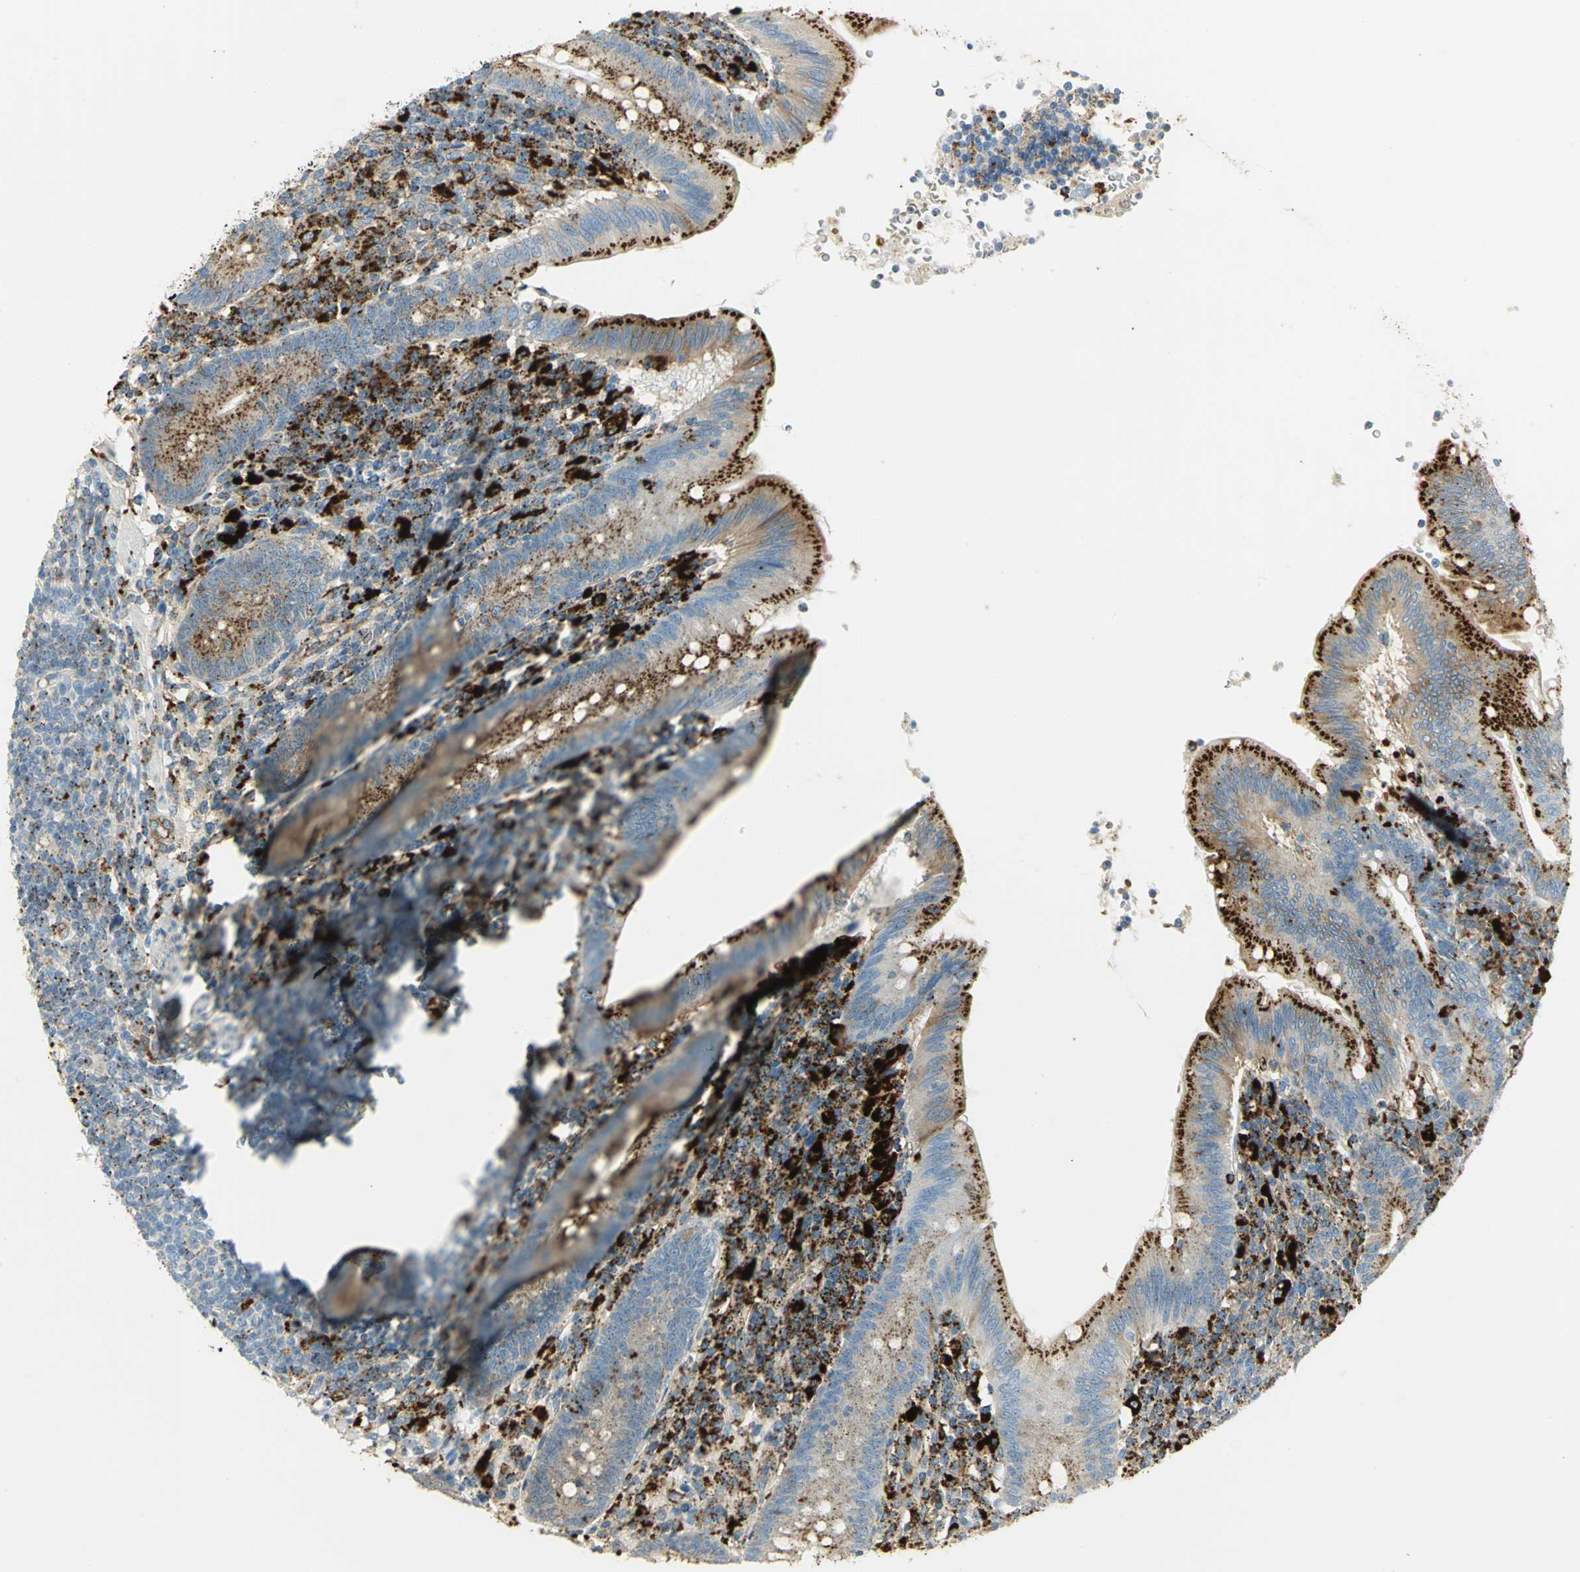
{"staining": {"intensity": "strong", "quantity": ">75%", "location": "cytoplasmic/membranous"}, "tissue": "appendix", "cell_type": "Glandular cells", "image_type": "normal", "snomed": [{"axis": "morphology", "description": "Normal tissue, NOS"}, {"axis": "morphology", "description": "Inflammation, NOS"}, {"axis": "topography", "description": "Appendix"}], "caption": "Glandular cells display high levels of strong cytoplasmic/membranous staining in approximately >75% of cells in unremarkable human appendix. (DAB IHC, brown staining for protein, blue staining for nuclei).", "gene": "ARSA", "patient": {"sex": "male", "age": 46}}